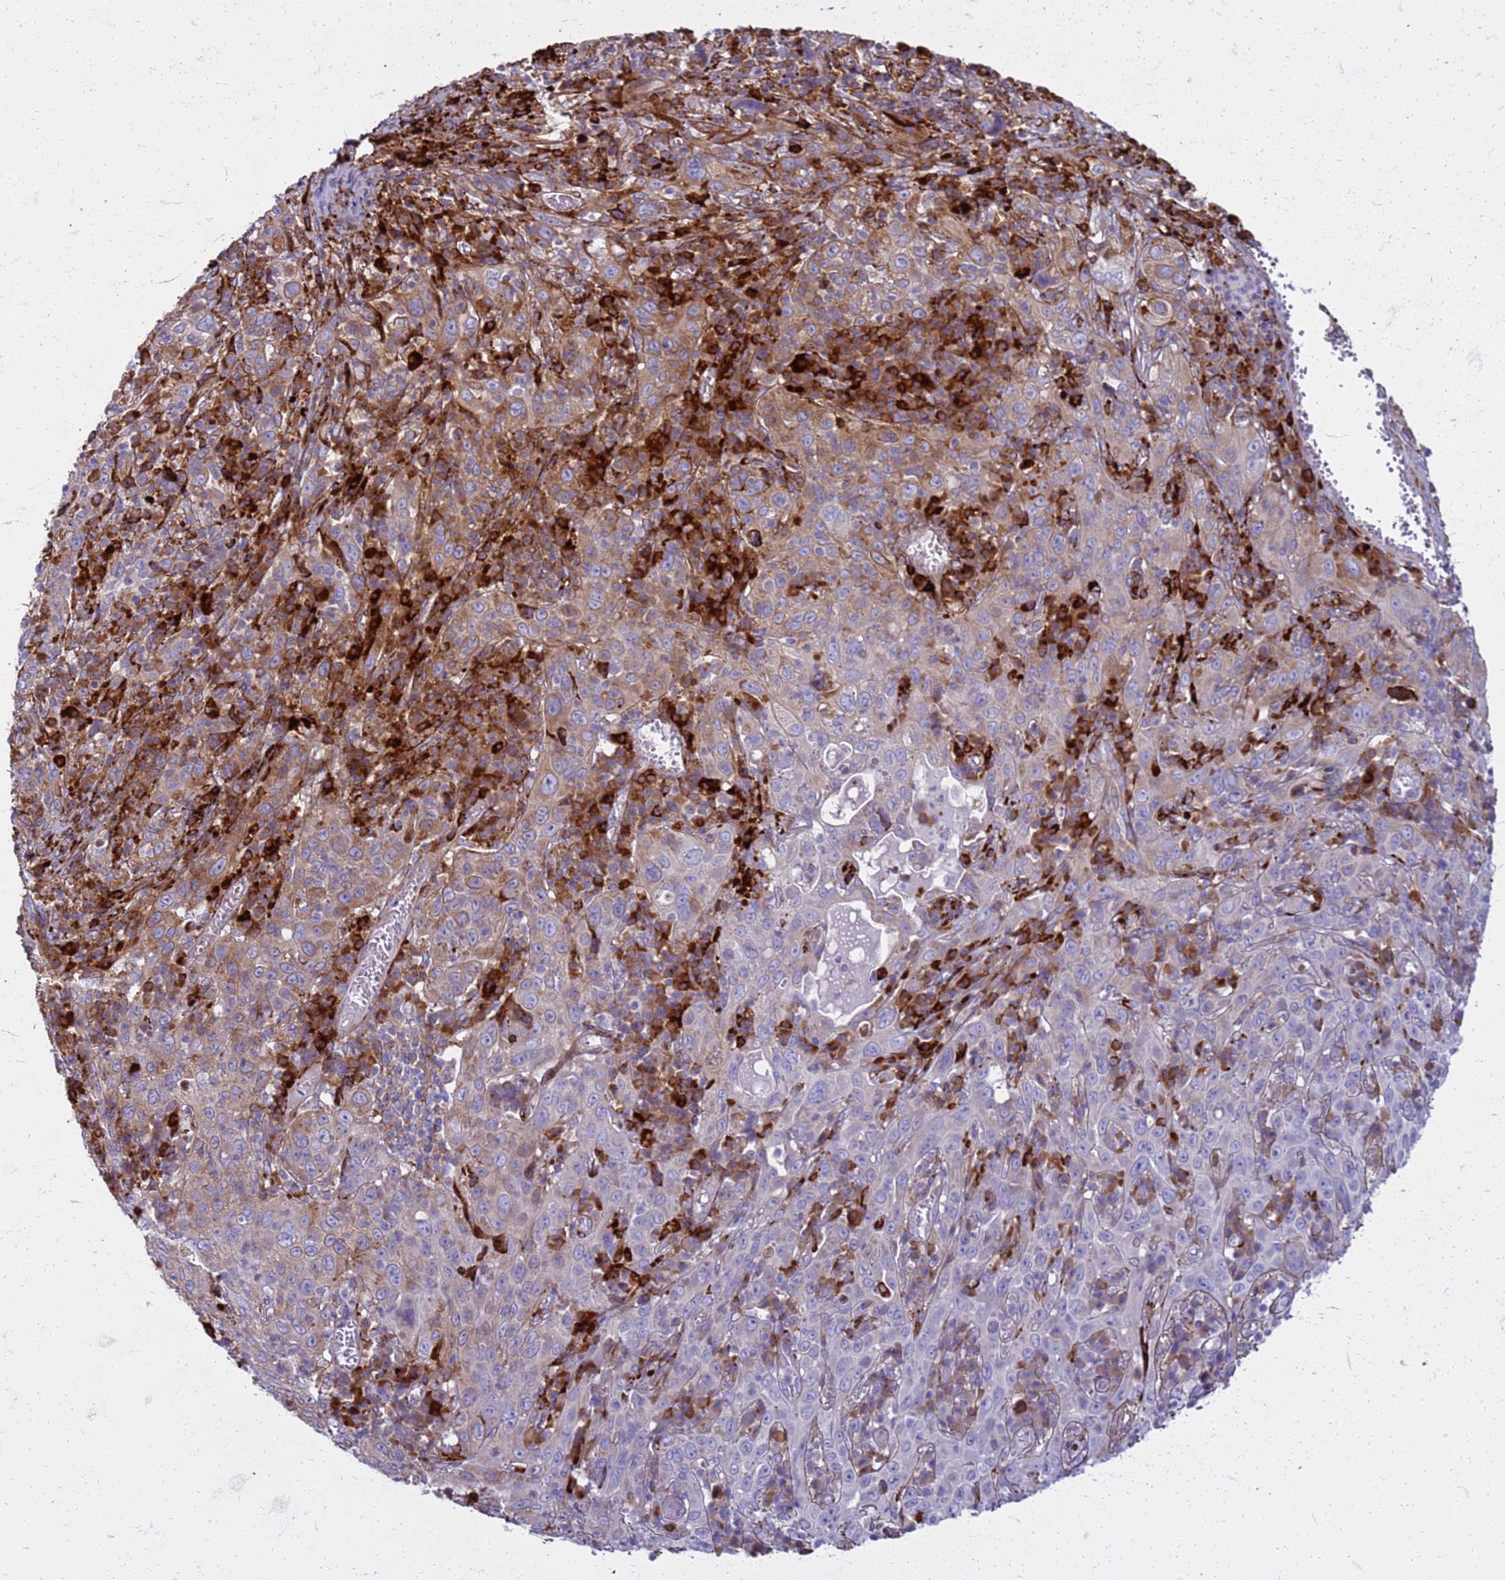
{"staining": {"intensity": "moderate", "quantity": "<25%", "location": "cytoplasmic/membranous"}, "tissue": "cervical cancer", "cell_type": "Tumor cells", "image_type": "cancer", "snomed": [{"axis": "morphology", "description": "Squamous cell carcinoma, NOS"}, {"axis": "topography", "description": "Cervix"}], "caption": "A low amount of moderate cytoplasmic/membranous expression is appreciated in approximately <25% of tumor cells in cervical cancer tissue.", "gene": "PDK3", "patient": {"sex": "female", "age": 46}}